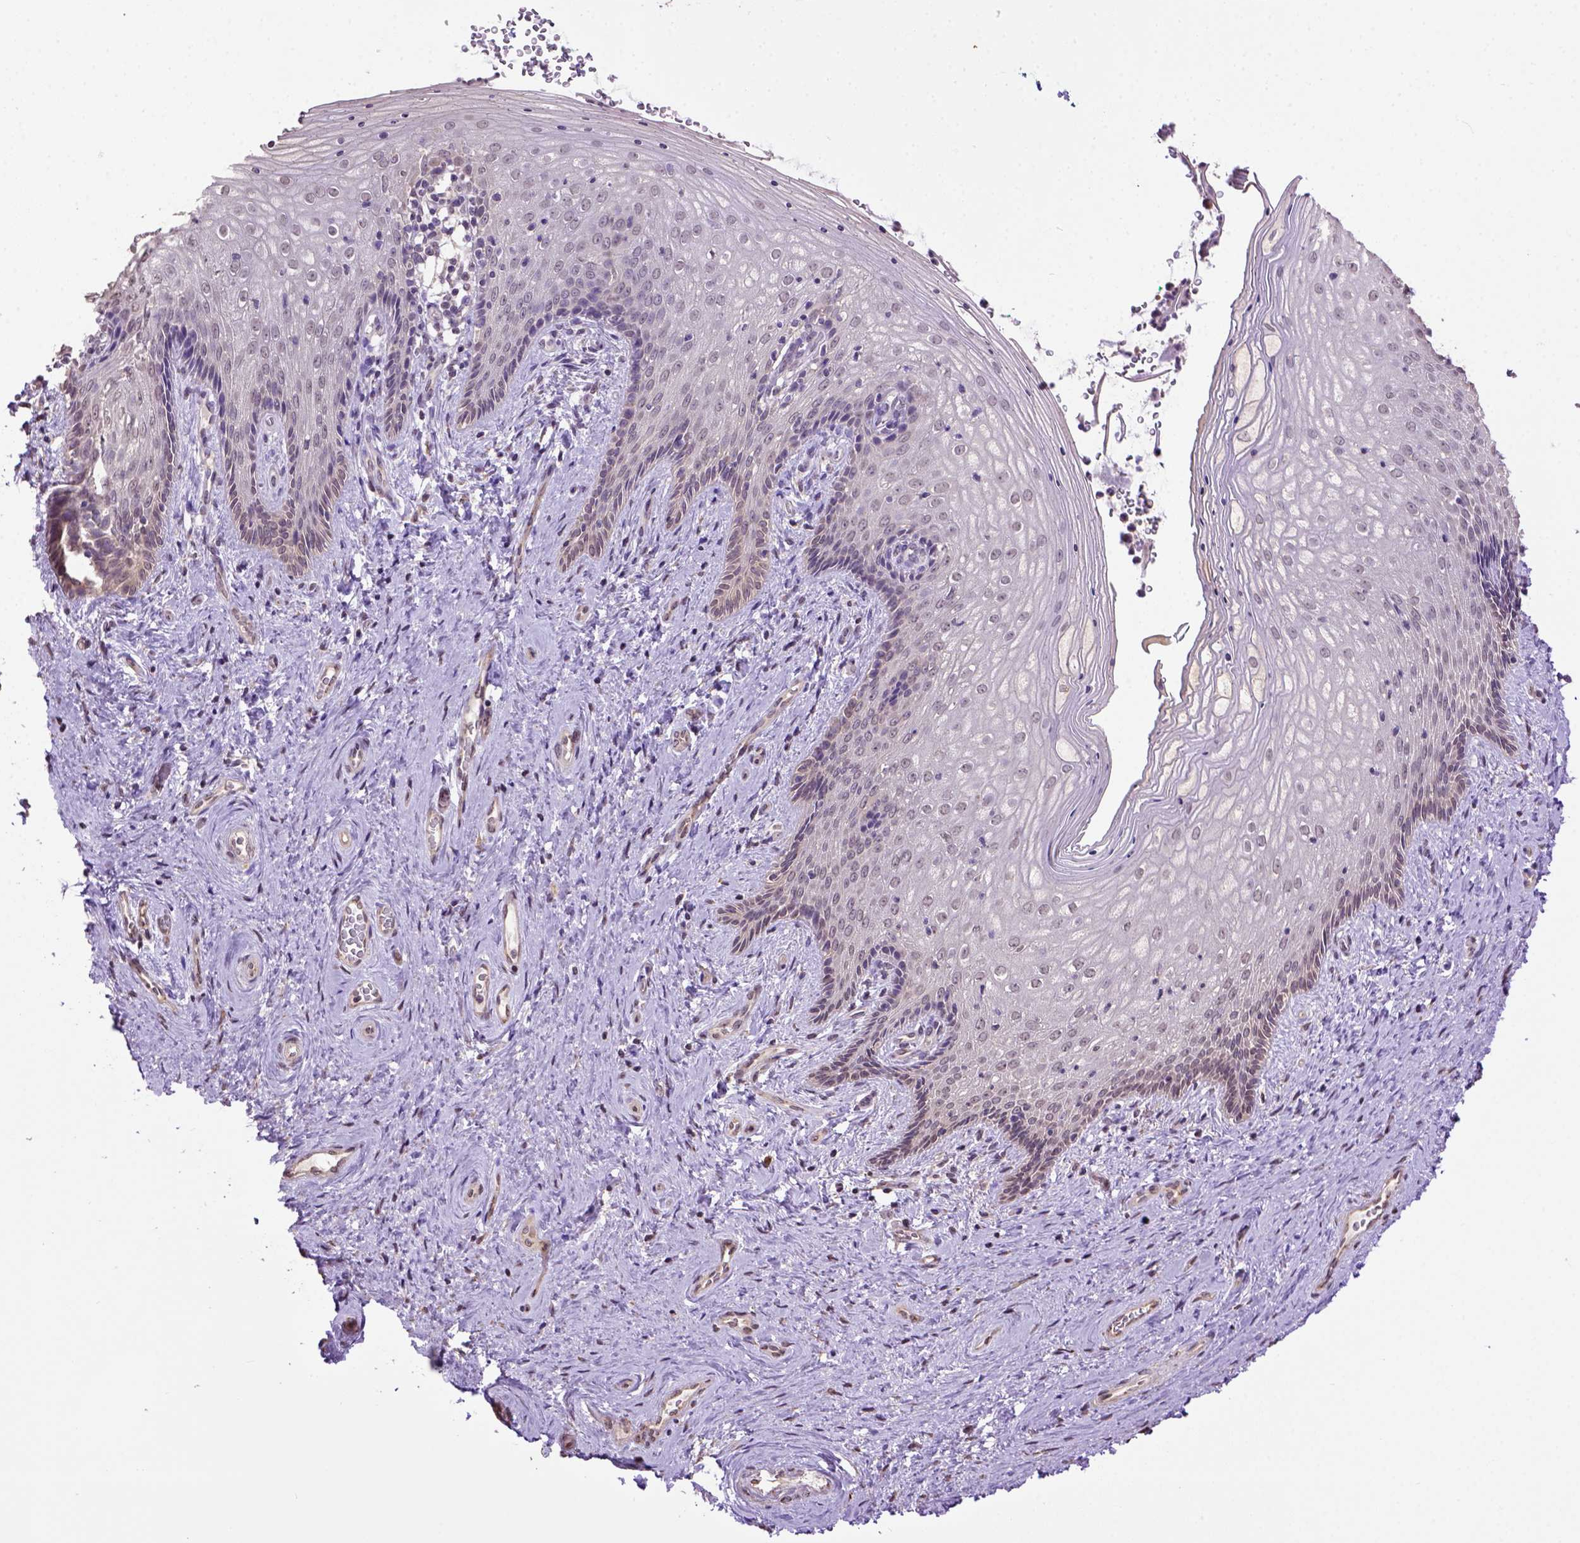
{"staining": {"intensity": "negative", "quantity": "none", "location": "none"}, "tissue": "vagina", "cell_type": "Squamous epithelial cells", "image_type": "normal", "snomed": [{"axis": "morphology", "description": "Normal tissue, NOS"}, {"axis": "topography", "description": "Vagina"}], "caption": "Immunohistochemistry (IHC) of benign vagina demonstrates no positivity in squamous epithelial cells.", "gene": "WDR17", "patient": {"sex": "female", "age": 45}}